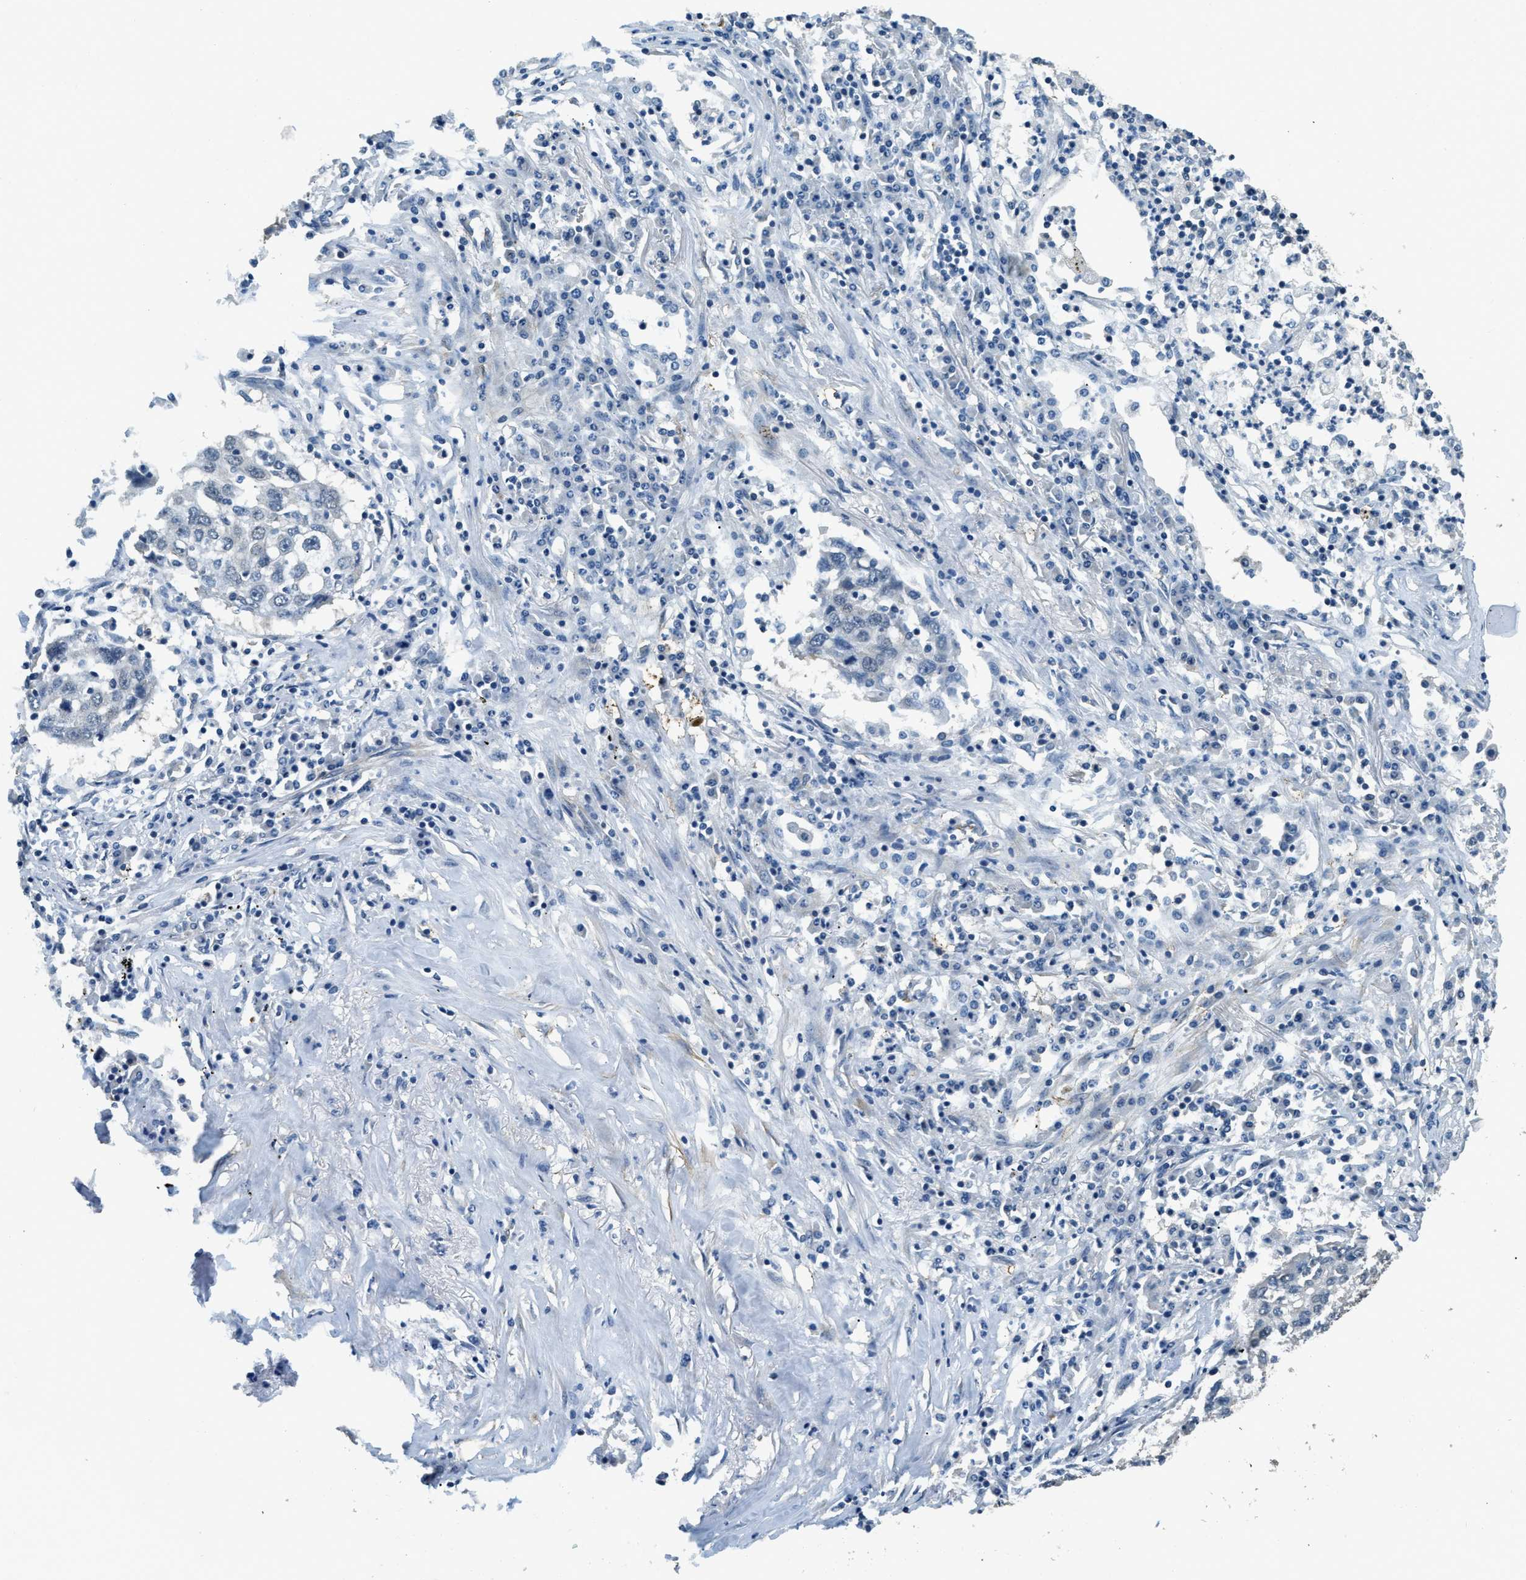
{"staining": {"intensity": "negative", "quantity": "none", "location": "none"}, "tissue": "lung cancer", "cell_type": "Tumor cells", "image_type": "cancer", "snomed": [{"axis": "morphology", "description": "Squamous cell carcinoma, NOS"}, {"axis": "topography", "description": "Lung"}], "caption": "A high-resolution histopathology image shows IHC staining of squamous cell carcinoma (lung), which reveals no significant staining in tumor cells.", "gene": "NUDCD3", "patient": {"sex": "female", "age": 63}}